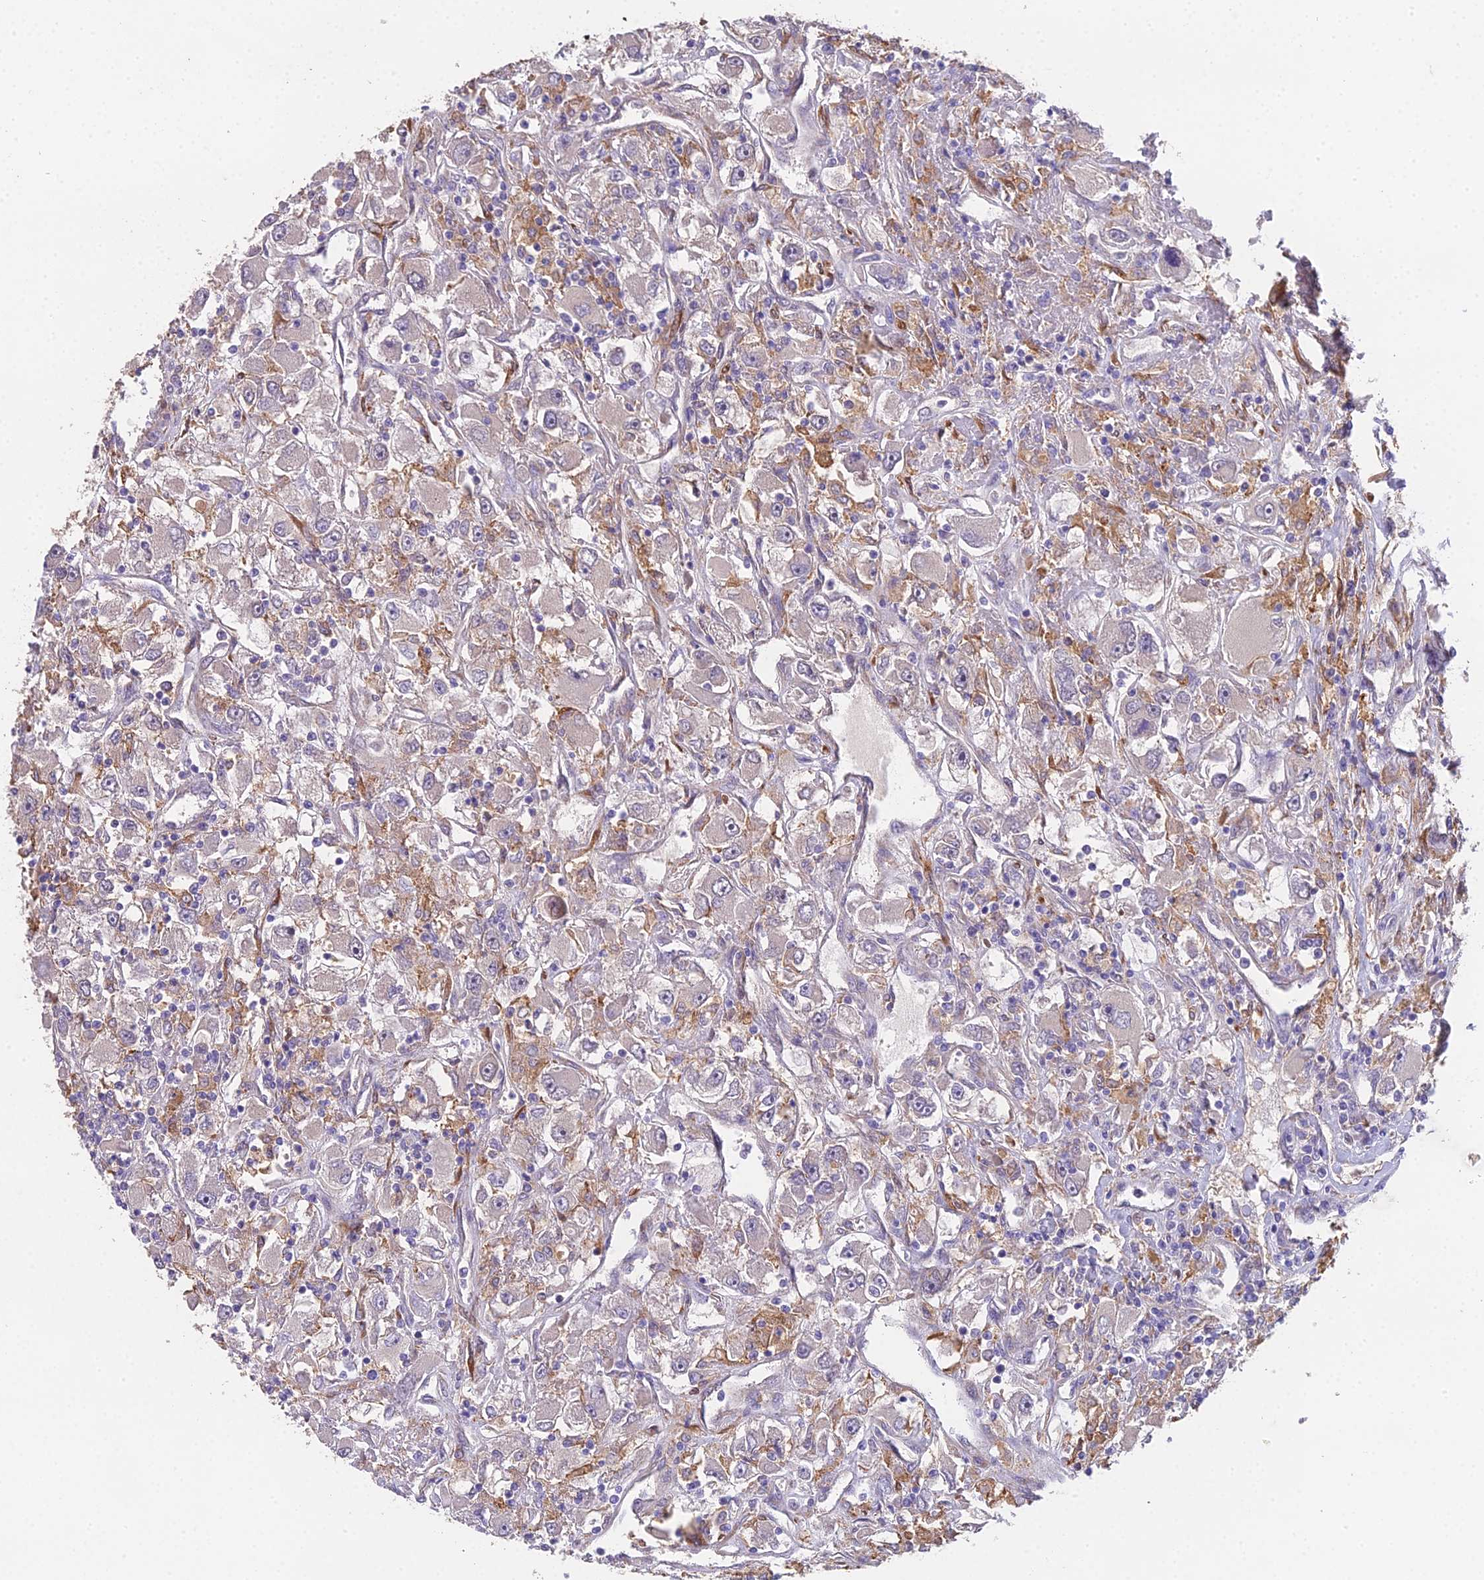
{"staining": {"intensity": "weak", "quantity": "<25%", "location": "cytoplasmic/membranous"}, "tissue": "renal cancer", "cell_type": "Tumor cells", "image_type": "cancer", "snomed": [{"axis": "morphology", "description": "Adenocarcinoma, NOS"}, {"axis": "topography", "description": "Kidney"}], "caption": "An immunohistochemistry image of renal cancer (adenocarcinoma) is shown. There is no staining in tumor cells of renal cancer (adenocarcinoma).", "gene": "PUS10", "patient": {"sex": "female", "age": 52}}